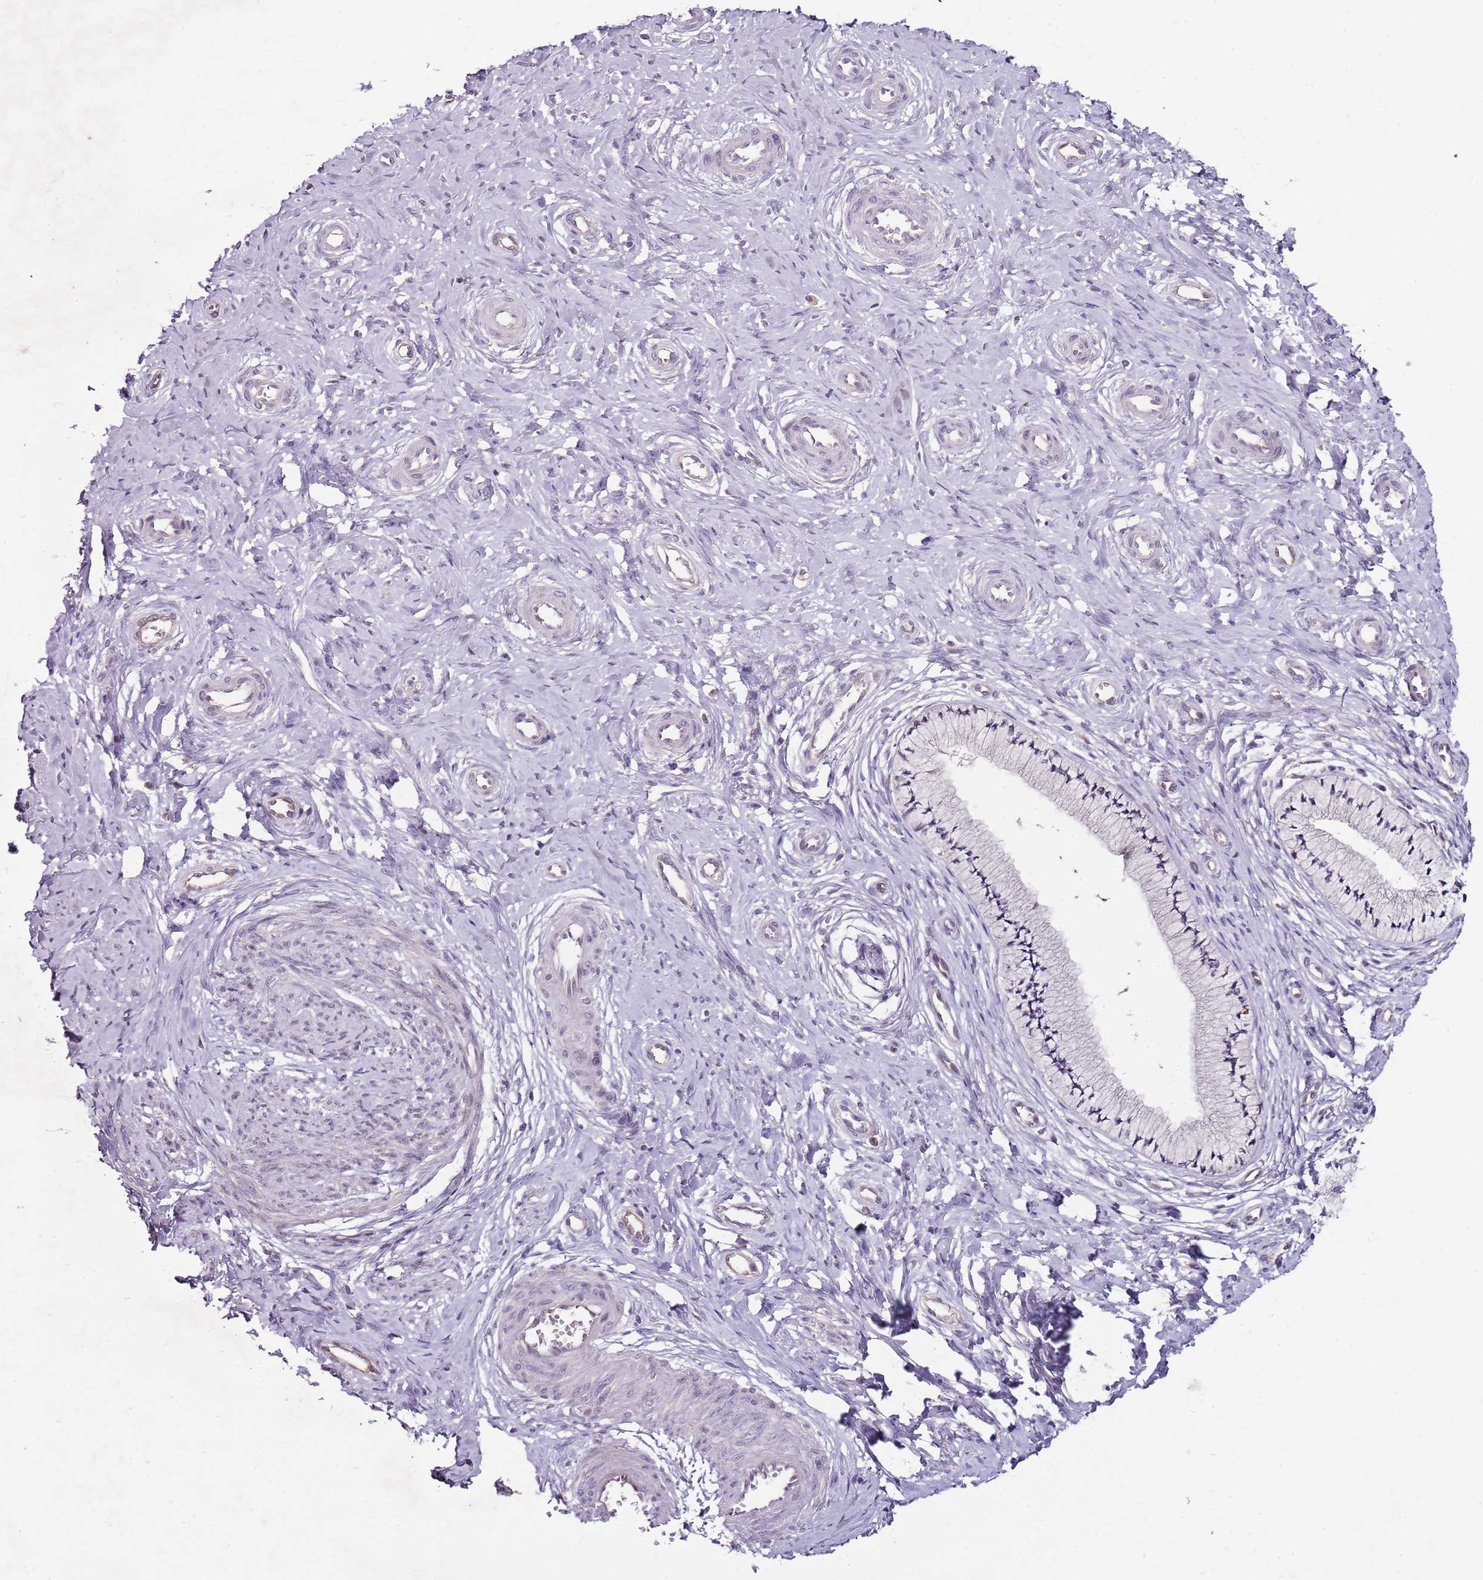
{"staining": {"intensity": "weak", "quantity": "25%-75%", "location": "cytoplasmic/membranous"}, "tissue": "cervix", "cell_type": "Glandular cells", "image_type": "normal", "snomed": [{"axis": "morphology", "description": "Normal tissue, NOS"}, {"axis": "topography", "description": "Cervix"}], "caption": "Weak cytoplasmic/membranous staining for a protein is appreciated in approximately 25%-75% of glandular cells of normal cervix using immunohistochemistry.", "gene": "FBXL22", "patient": {"sex": "female", "age": 36}}